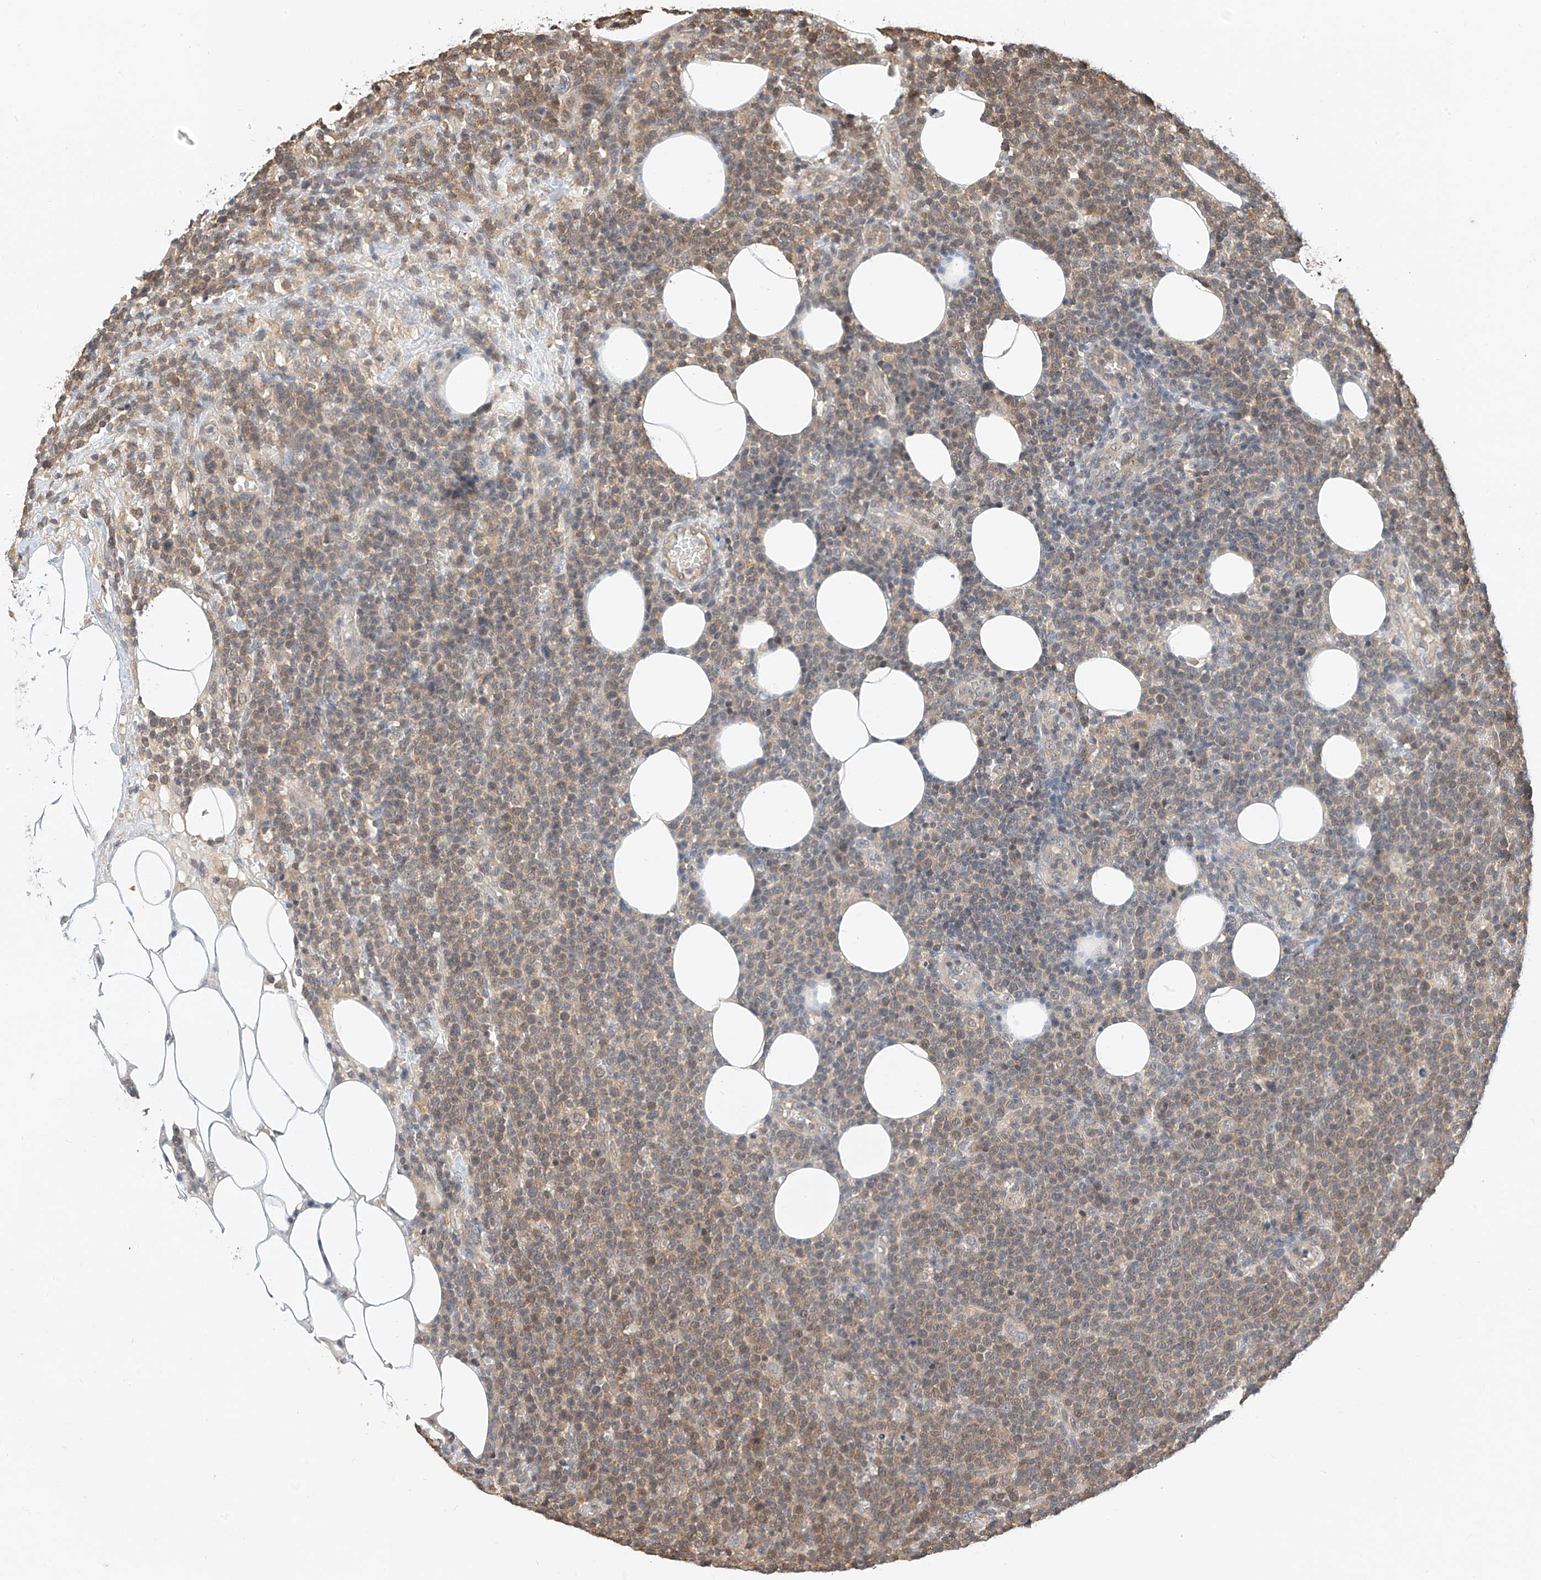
{"staining": {"intensity": "moderate", "quantity": ">75%", "location": "cytoplasmic/membranous"}, "tissue": "lymphoma", "cell_type": "Tumor cells", "image_type": "cancer", "snomed": [{"axis": "morphology", "description": "Malignant lymphoma, non-Hodgkin's type, High grade"}, {"axis": "topography", "description": "Lymph node"}], "caption": "Protein staining by immunohistochemistry (IHC) shows moderate cytoplasmic/membranous staining in about >75% of tumor cells in lymphoma.", "gene": "PPA2", "patient": {"sex": "male", "age": 61}}